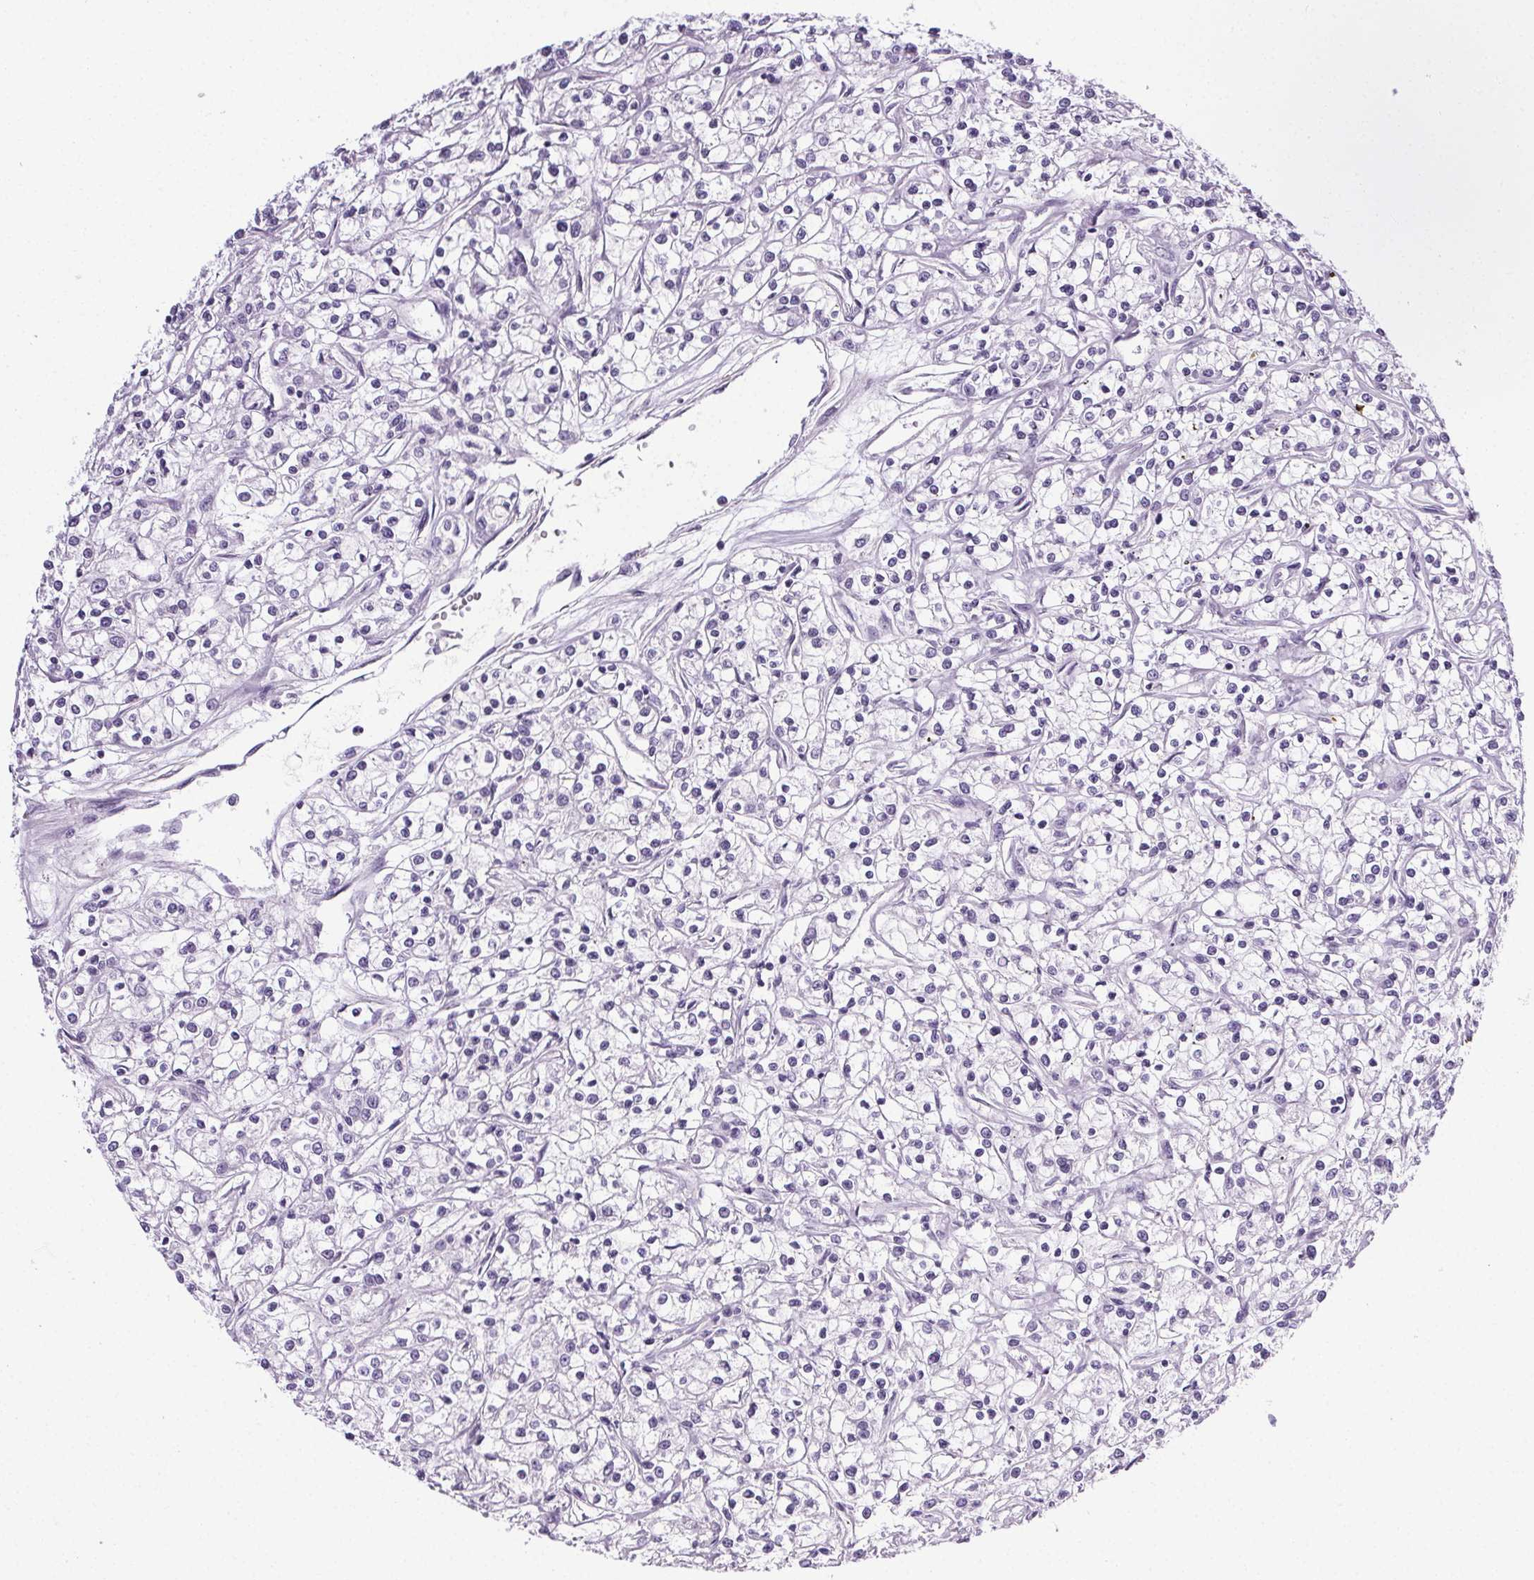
{"staining": {"intensity": "negative", "quantity": "none", "location": "none"}, "tissue": "renal cancer", "cell_type": "Tumor cells", "image_type": "cancer", "snomed": [{"axis": "morphology", "description": "Adenocarcinoma, NOS"}, {"axis": "topography", "description": "Kidney"}], "caption": "This is an immunohistochemistry (IHC) micrograph of renal adenocarcinoma. There is no staining in tumor cells.", "gene": "ELAVL2", "patient": {"sex": "female", "age": 59}}